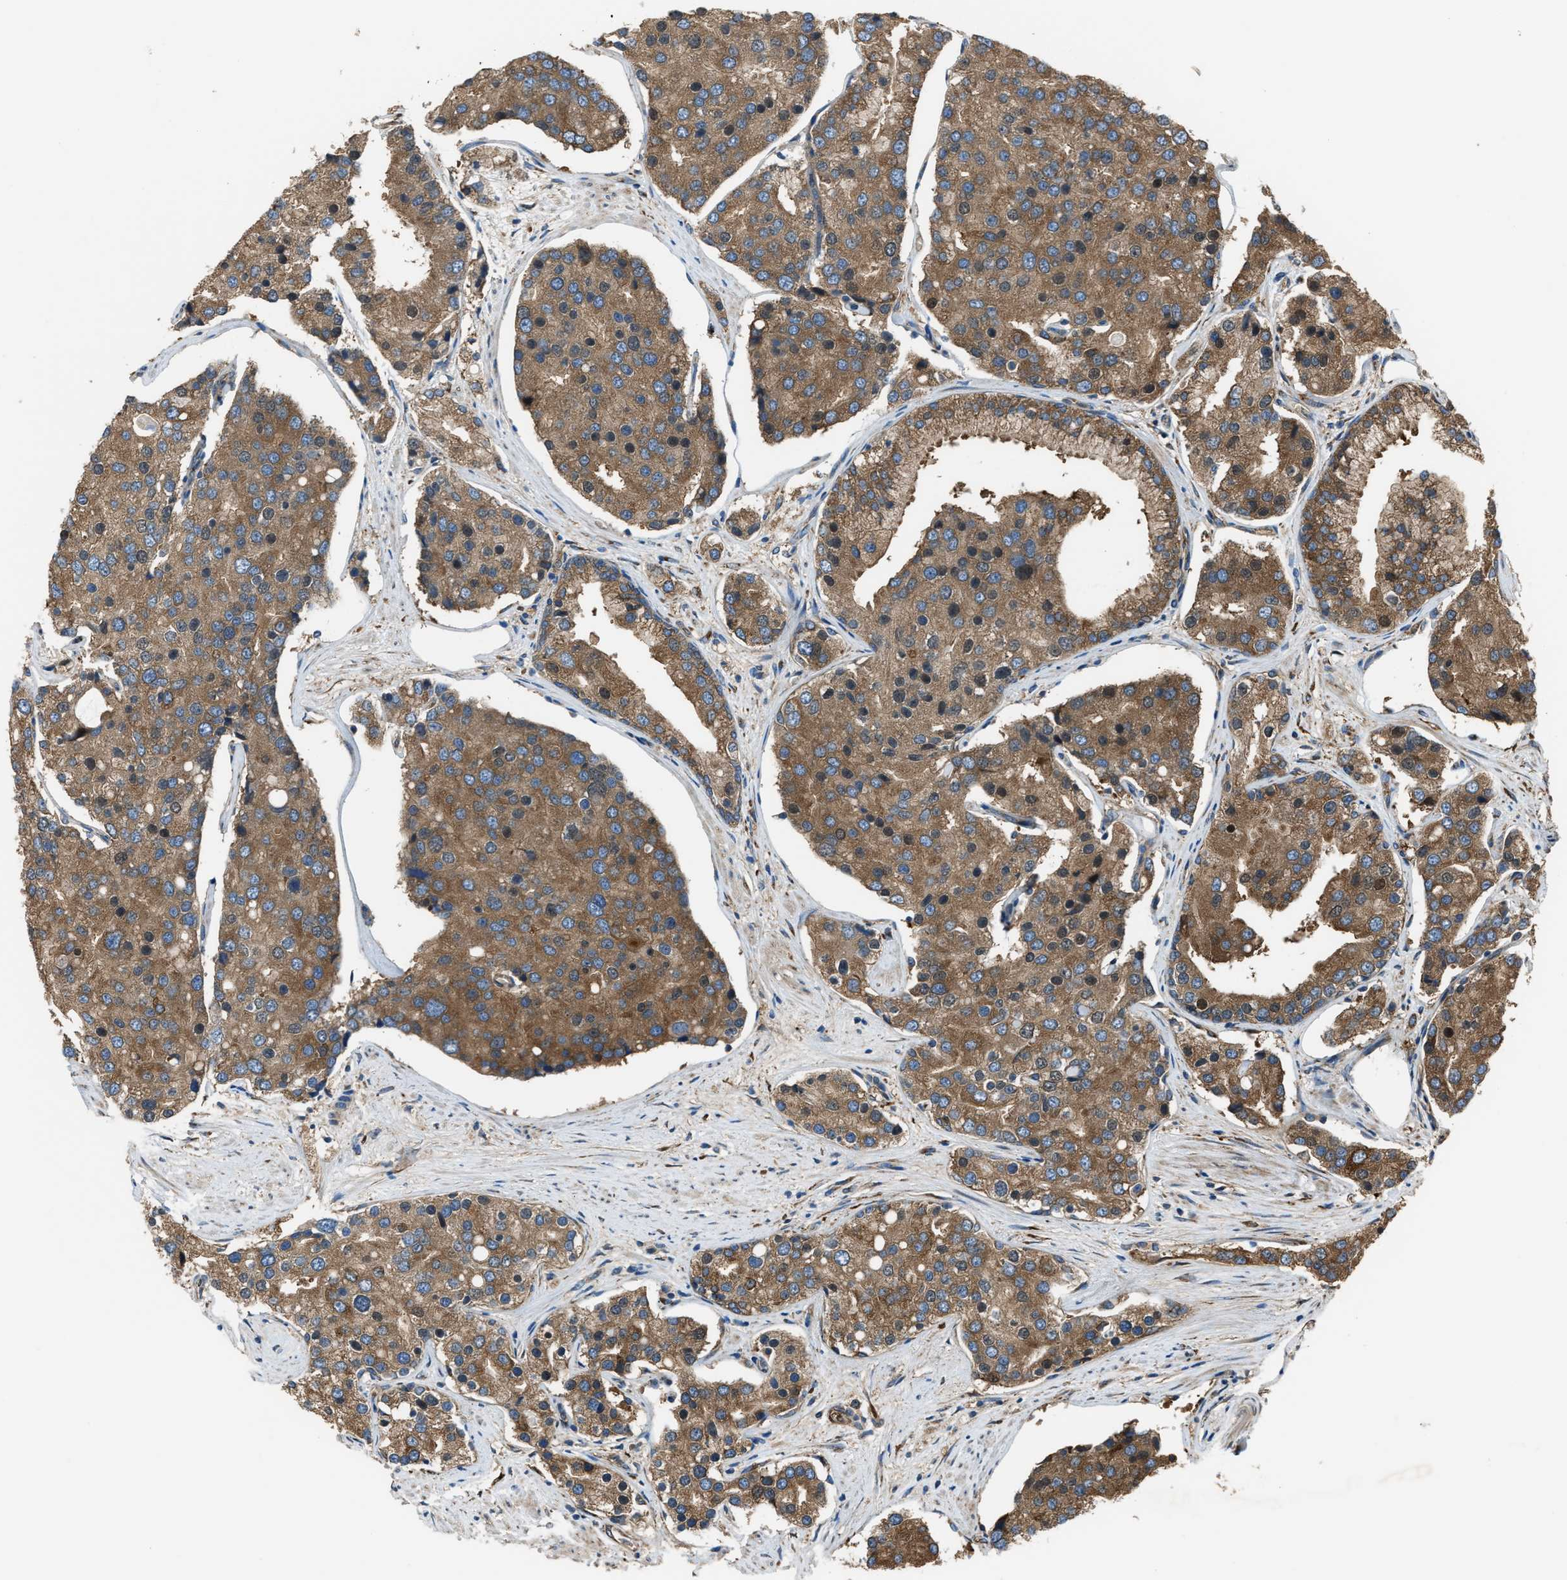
{"staining": {"intensity": "moderate", "quantity": ">75%", "location": "cytoplasmic/membranous"}, "tissue": "prostate cancer", "cell_type": "Tumor cells", "image_type": "cancer", "snomed": [{"axis": "morphology", "description": "Adenocarcinoma, High grade"}, {"axis": "topography", "description": "Prostate"}], "caption": "There is medium levels of moderate cytoplasmic/membranous expression in tumor cells of high-grade adenocarcinoma (prostate), as demonstrated by immunohistochemical staining (brown color).", "gene": "TRPC1", "patient": {"sex": "male", "age": 50}}